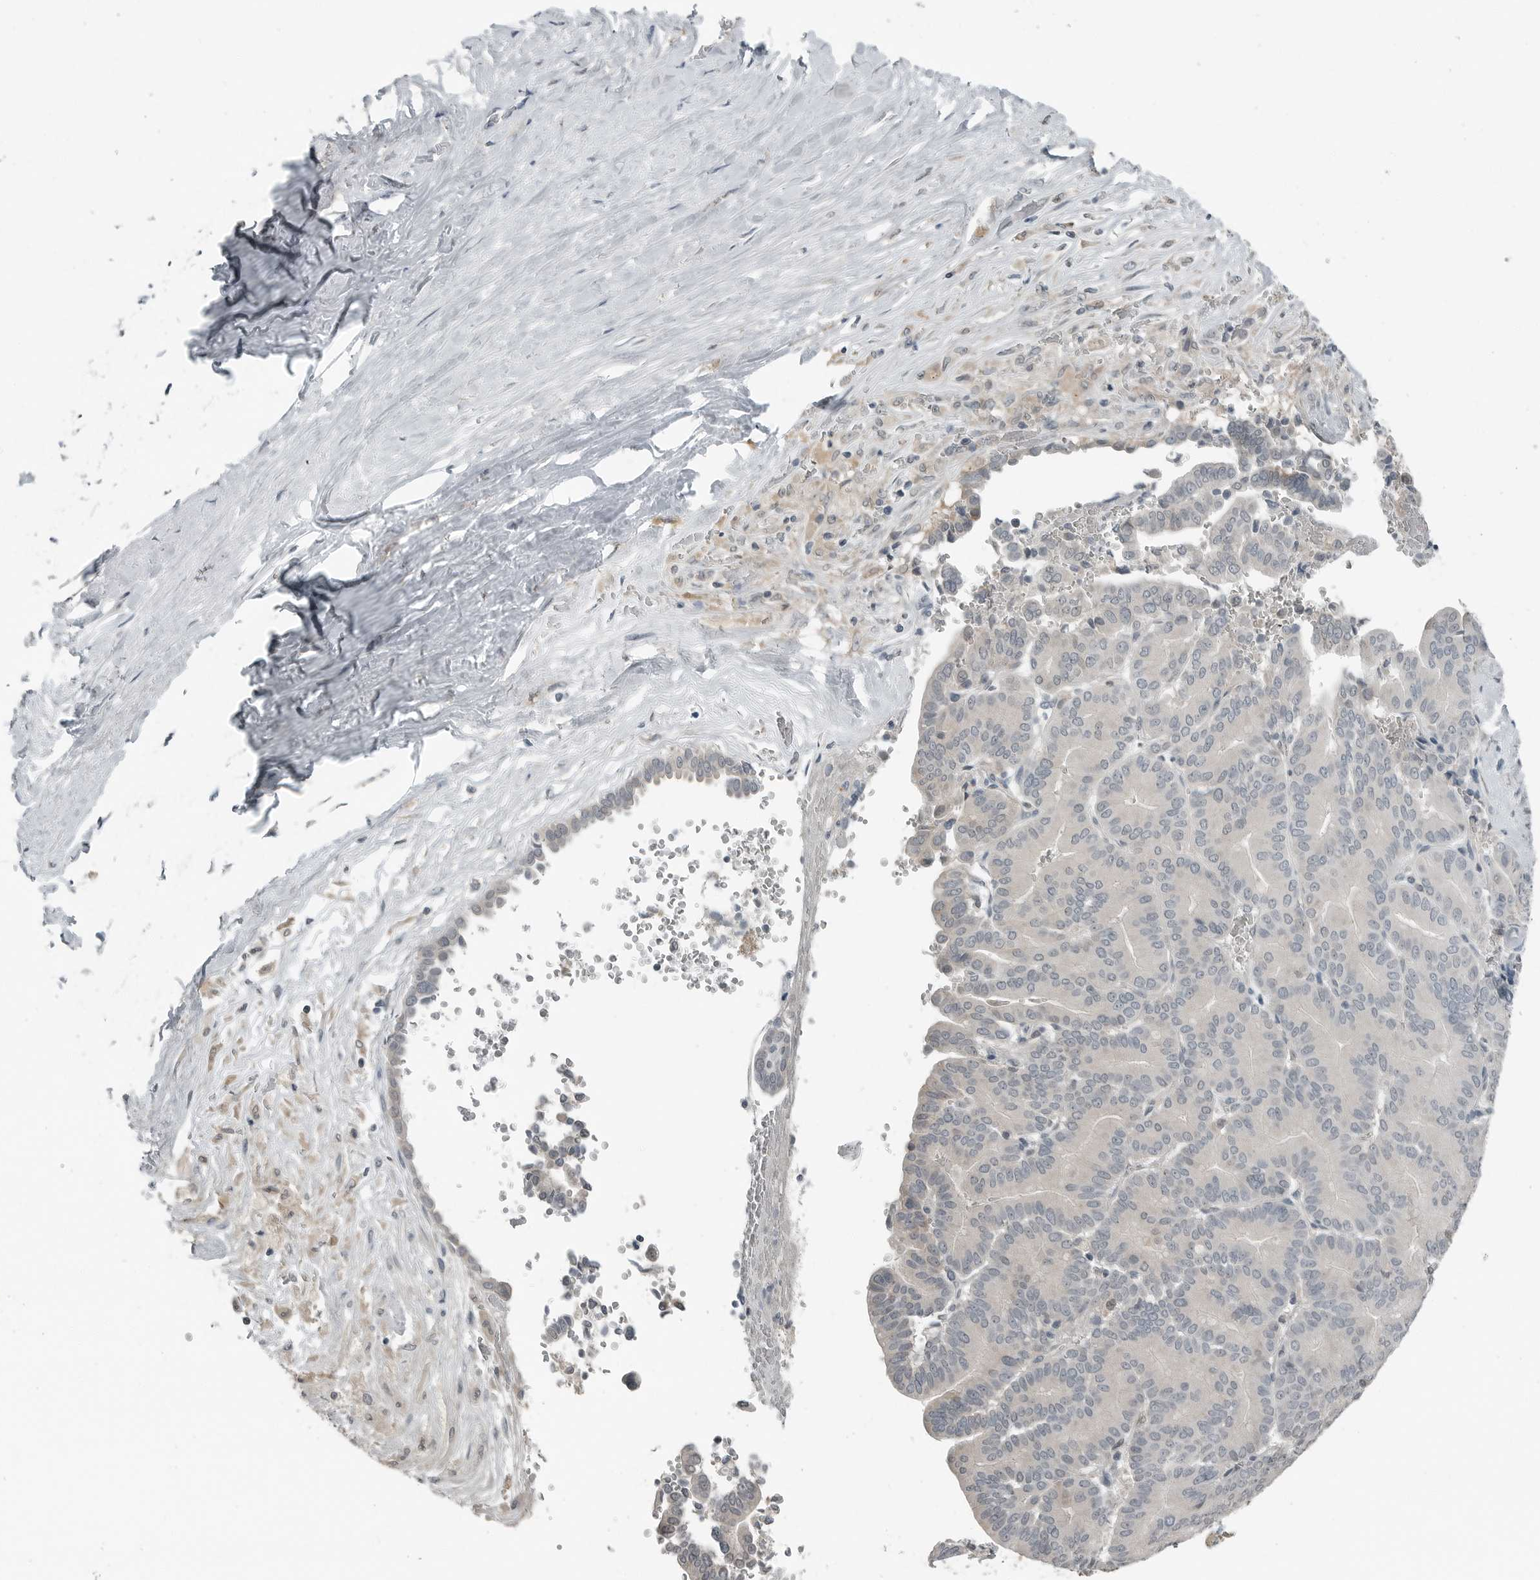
{"staining": {"intensity": "negative", "quantity": "none", "location": "none"}, "tissue": "liver cancer", "cell_type": "Tumor cells", "image_type": "cancer", "snomed": [{"axis": "morphology", "description": "Cholangiocarcinoma"}, {"axis": "topography", "description": "Liver"}], "caption": "Immunohistochemical staining of liver cancer exhibits no significant positivity in tumor cells.", "gene": "KYAT1", "patient": {"sex": "female", "age": 75}}